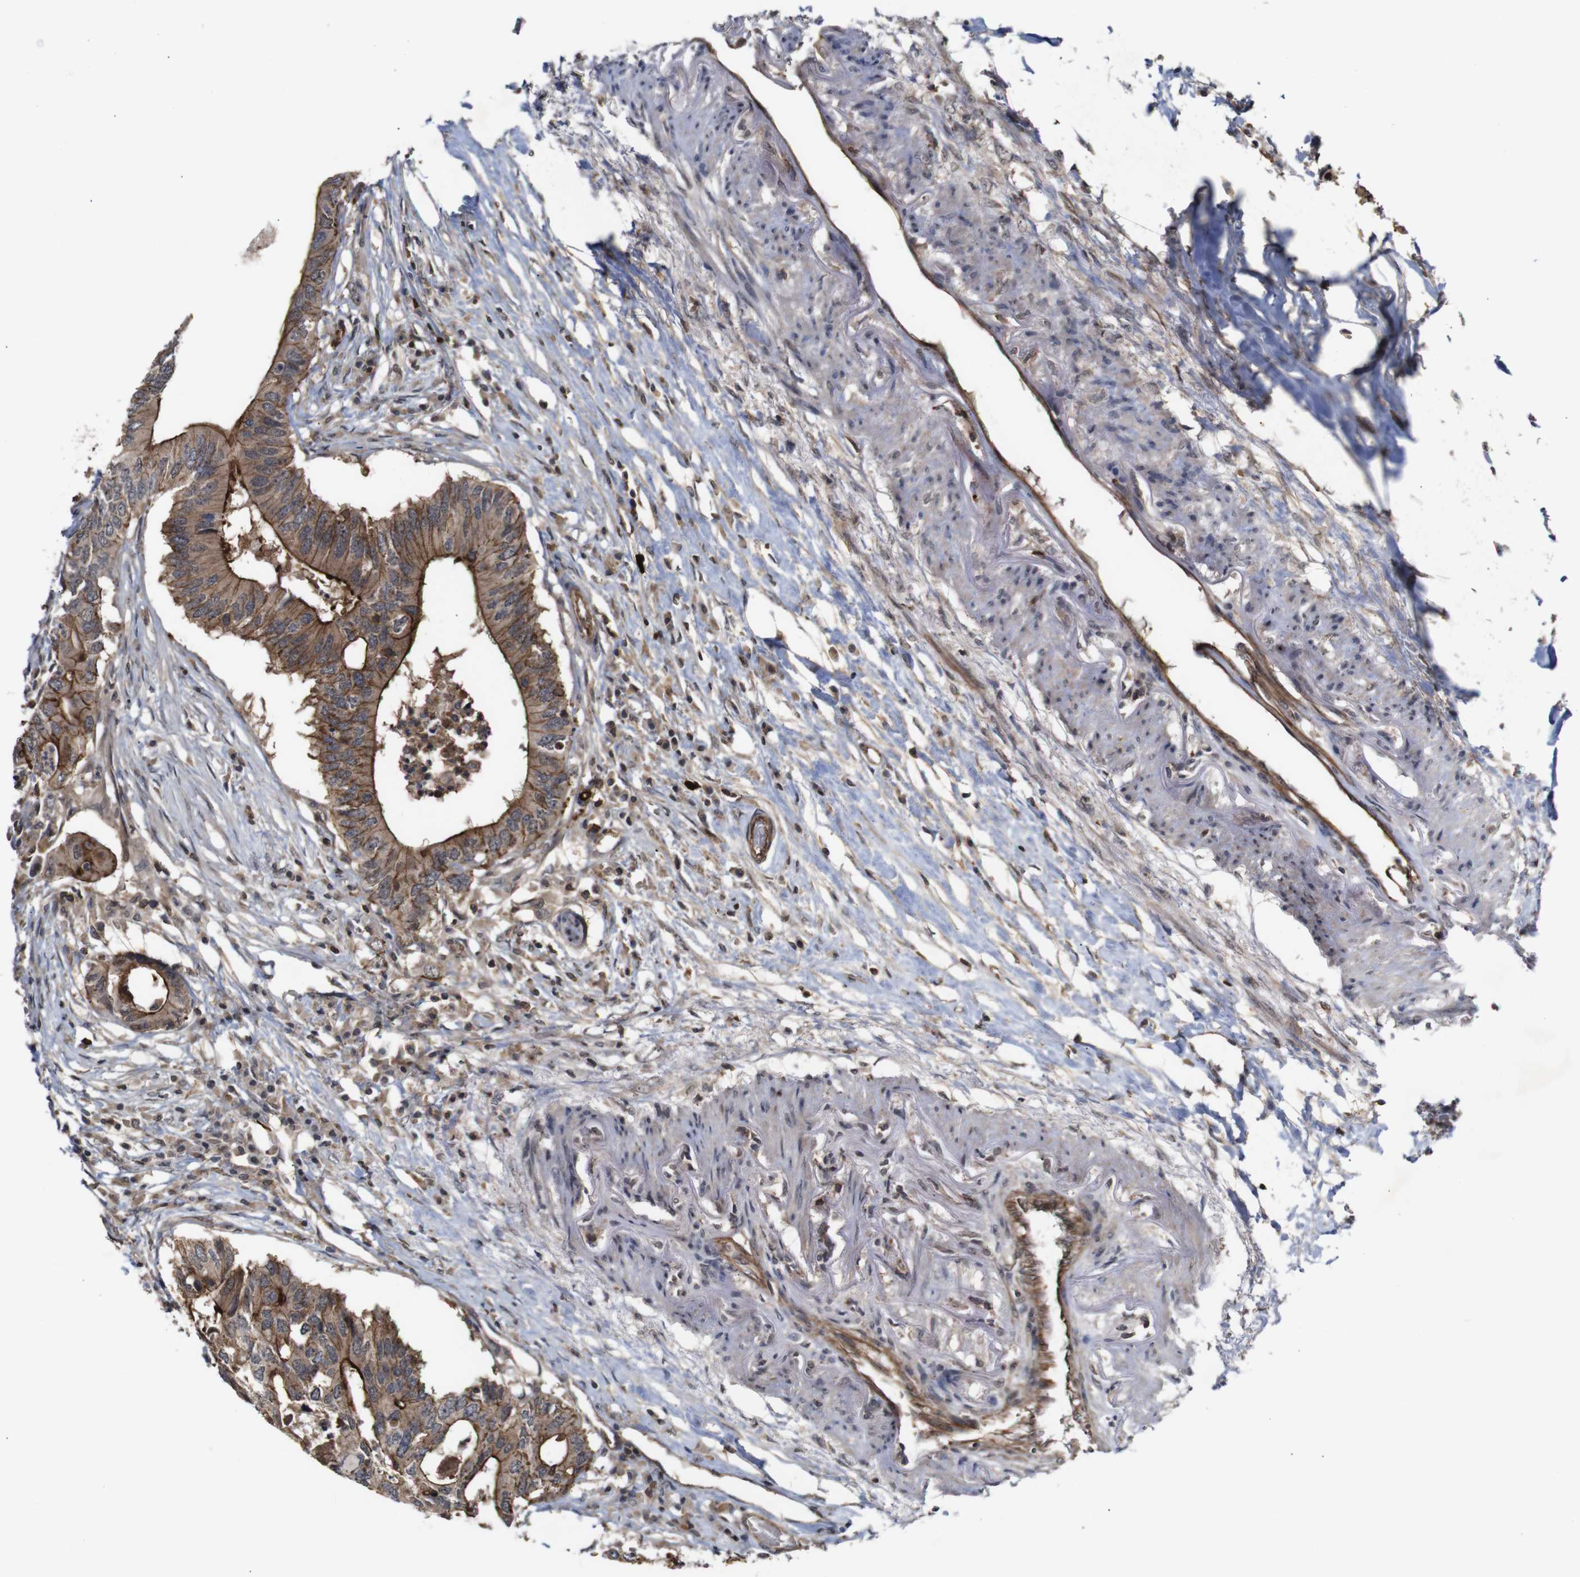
{"staining": {"intensity": "strong", "quantity": ">75%", "location": "cytoplasmic/membranous"}, "tissue": "colorectal cancer", "cell_type": "Tumor cells", "image_type": "cancer", "snomed": [{"axis": "morphology", "description": "Adenocarcinoma, NOS"}, {"axis": "topography", "description": "Colon"}], "caption": "Immunohistochemistry (DAB) staining of colorectal cancer (adenocarcinoma) displays strong cytoplasmic/membranous protein expression in approximately >75% of tumor cells.", "gene": "NANOS1", "patient": {"sex": "male", "age": 71}}